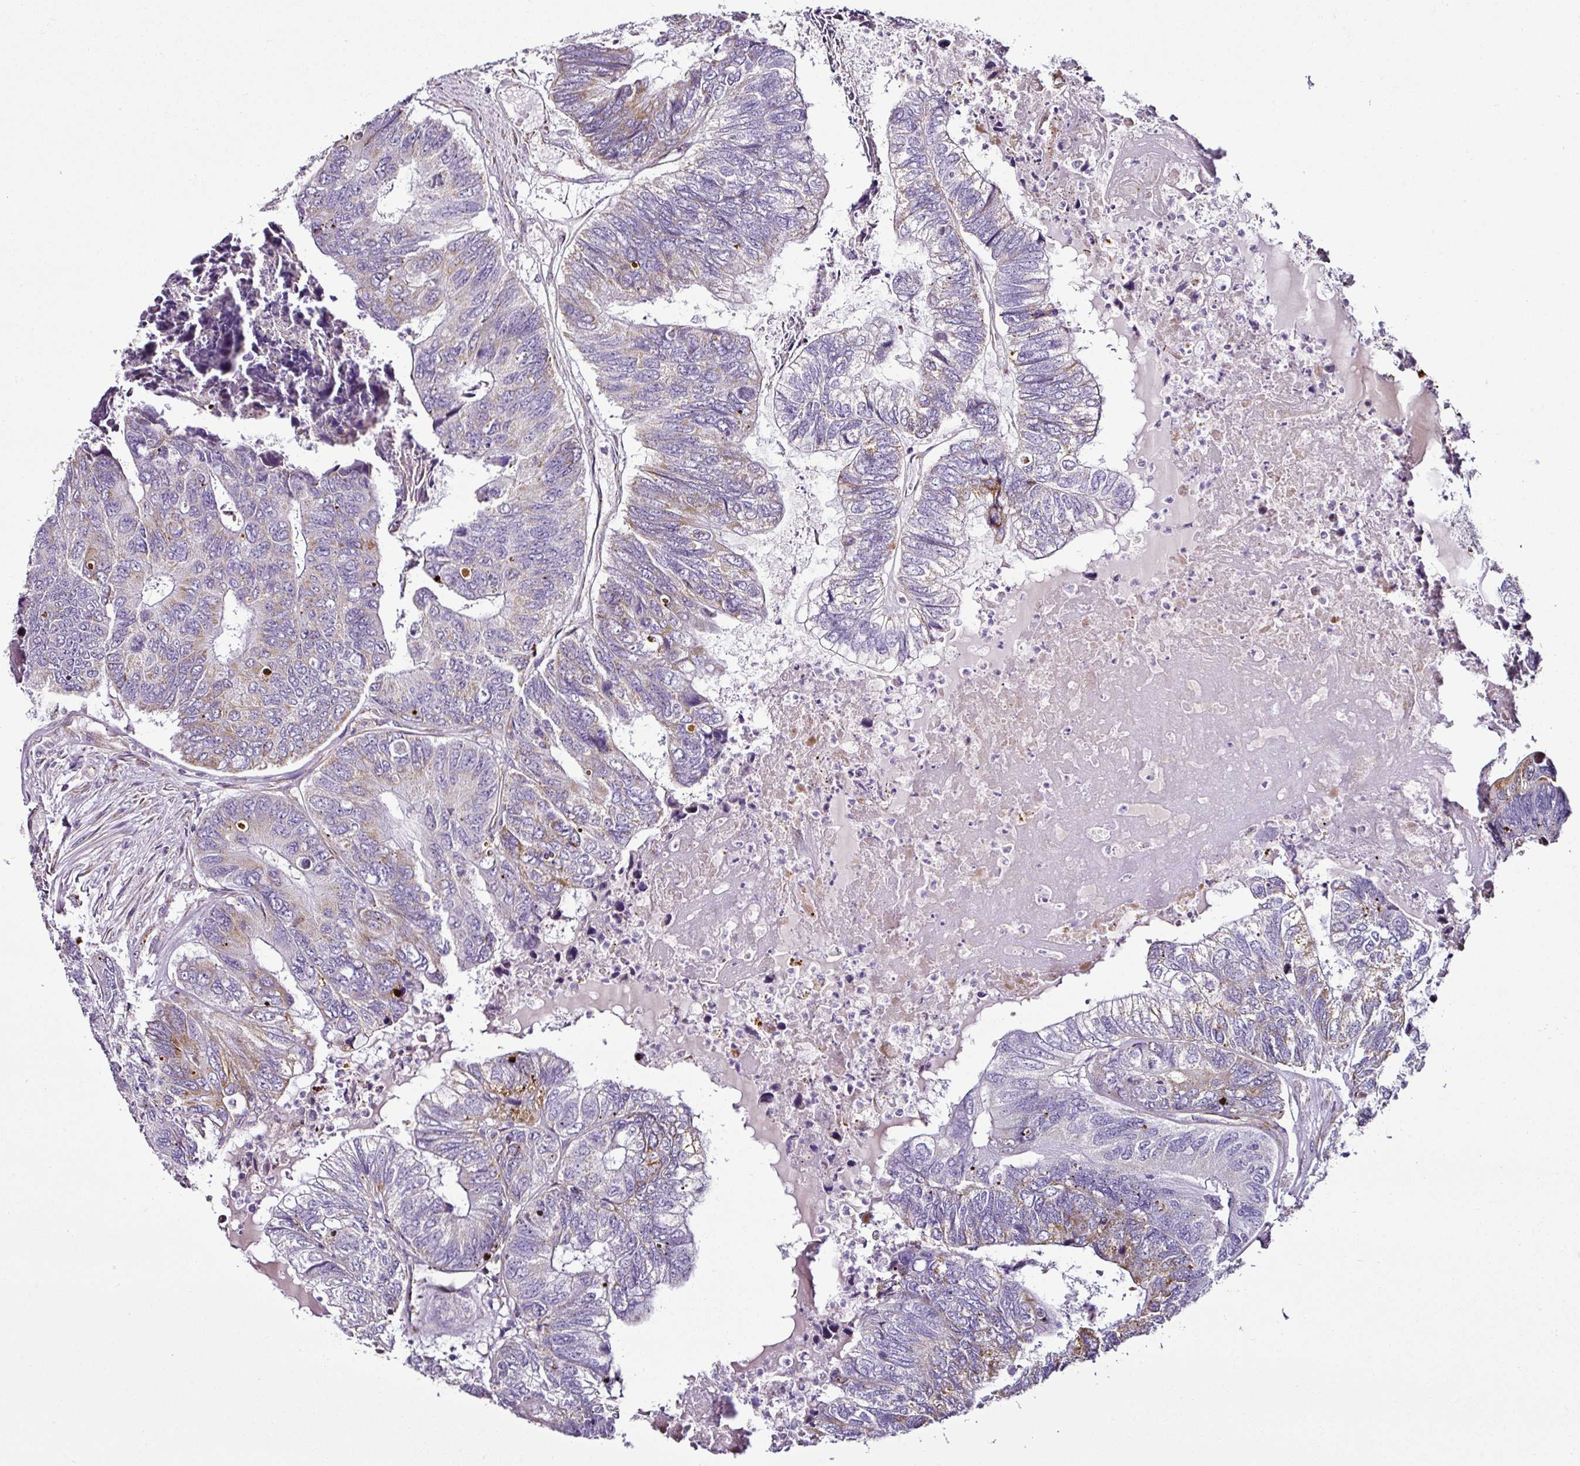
{"staining": {"intensity": "moderate", "quantity": "<25%", "location": "cytoplasmic/membranous"}, "tissue": "colorectal cancer", "cell_type": "Tumor cells", "image_type": "cancer", "snomed": [{"axis": "morphology", "description": "Adenocarcinoma, NOS"}, {"axis": "topography", "description": "Colon"}], "caption": "Human colorectal cancer stained with a protein marker reveals moderate staining in tumor cells.", "gene": "DPAGT1", "patient": {"sex": "female", "age": 67}}